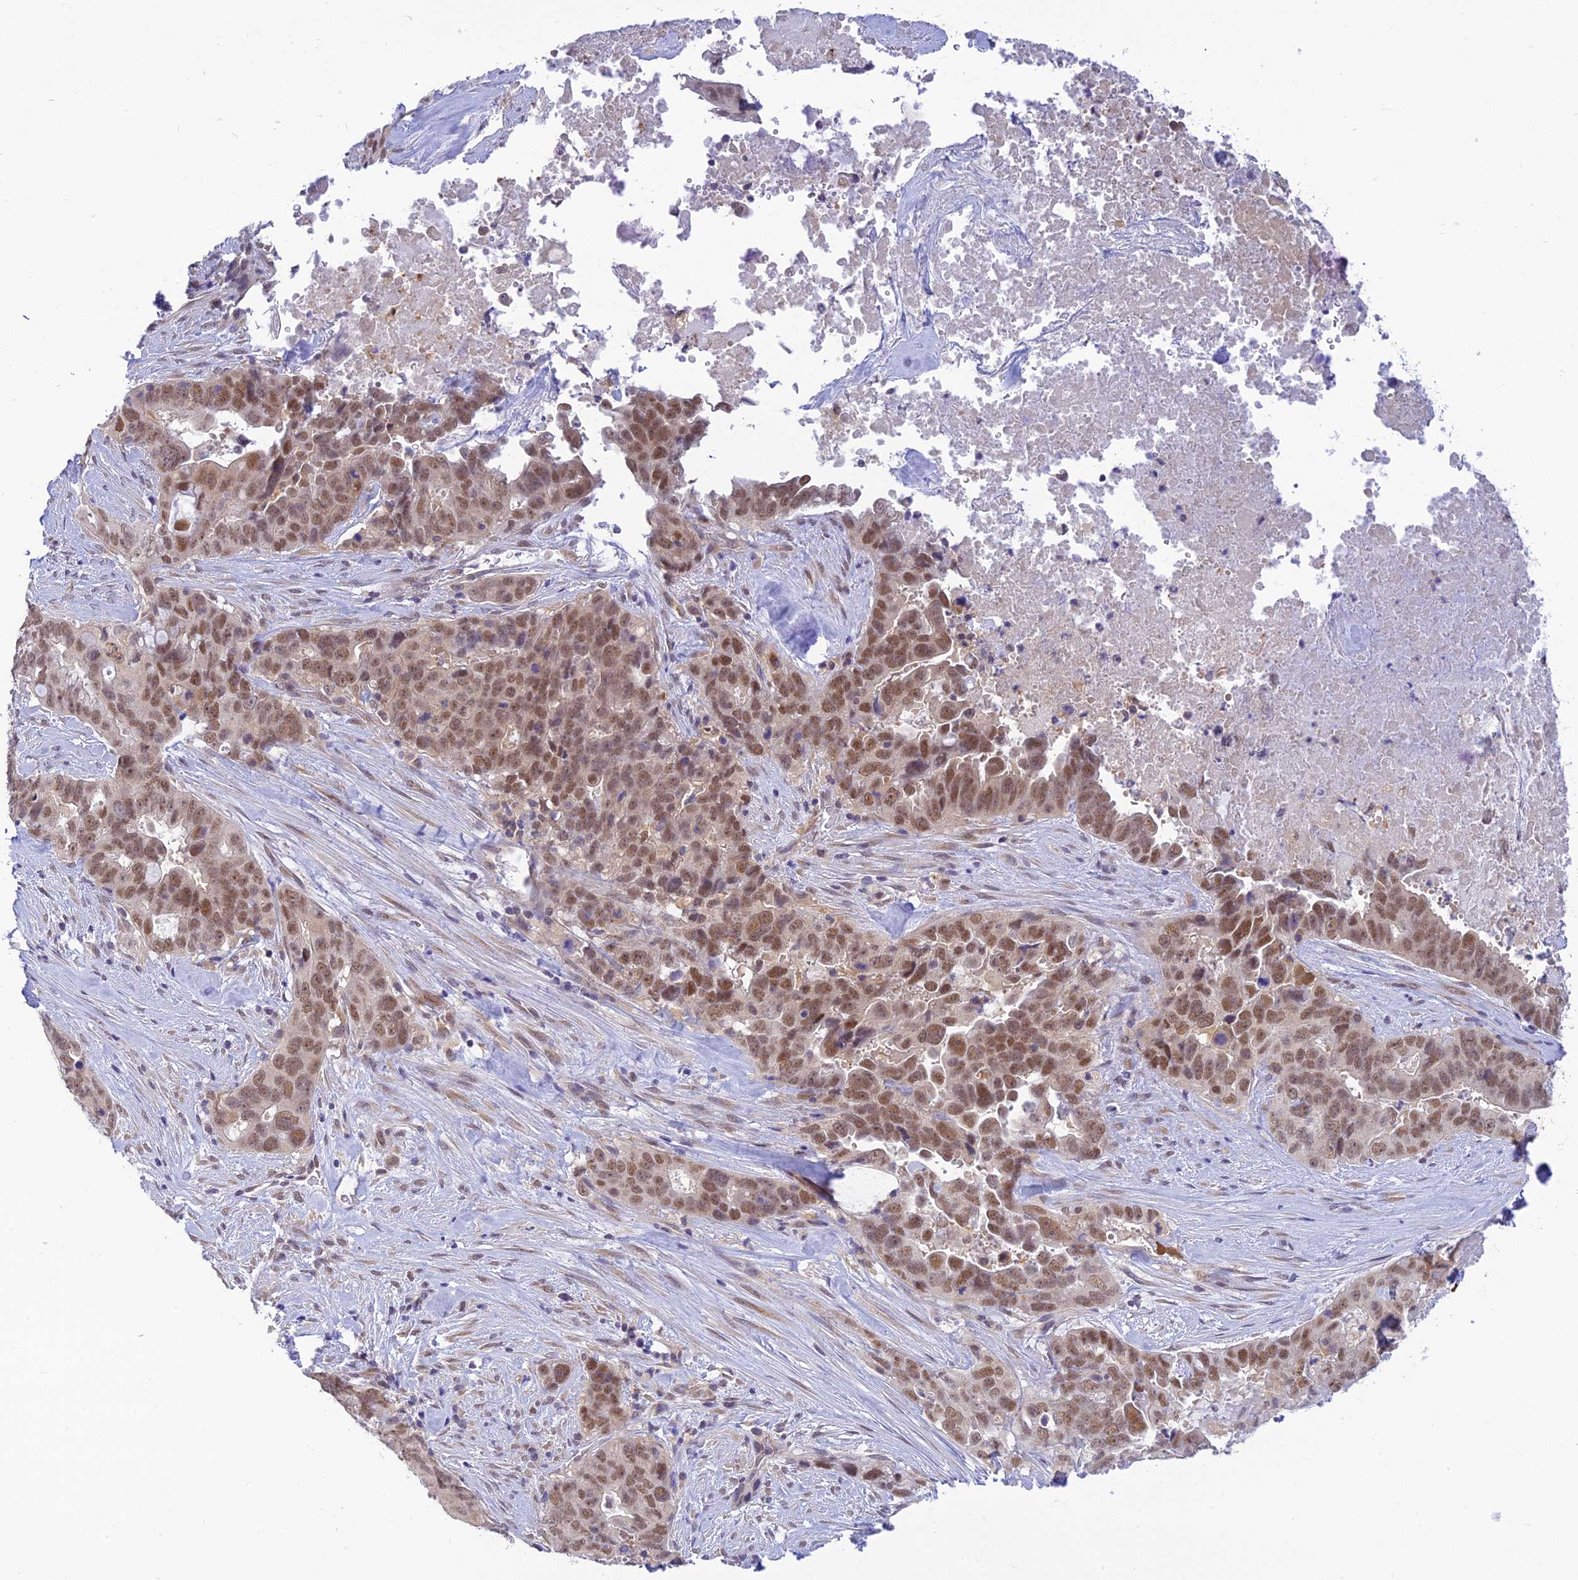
{"staining": {"intensity": "moderate", "quantity": ">75%", "location": "nuclear"}, "tissue": "pancreatic cancer", "cell_type": "Tumor cells", "image_type": "cancer", "snomed": [{"axis": "morphology", "description": "Adenocarcinoma, NOS"}, {"axis": "topography", "description": "Pancreas"}], "caption": "A medium amount of moderate nuclear staining is appreciated in approximately >75% of tumor cells in pancreatic cancer tissue. The staining was performed using DAB (3,3'-diaminobenzidine) to visualize the protein expression in brown, while the nuclei were stained in blue with hematoxylin (Magnification: 20x).", "gene": "SKIC8", "patient": {"sex": "male", "age": 80}}